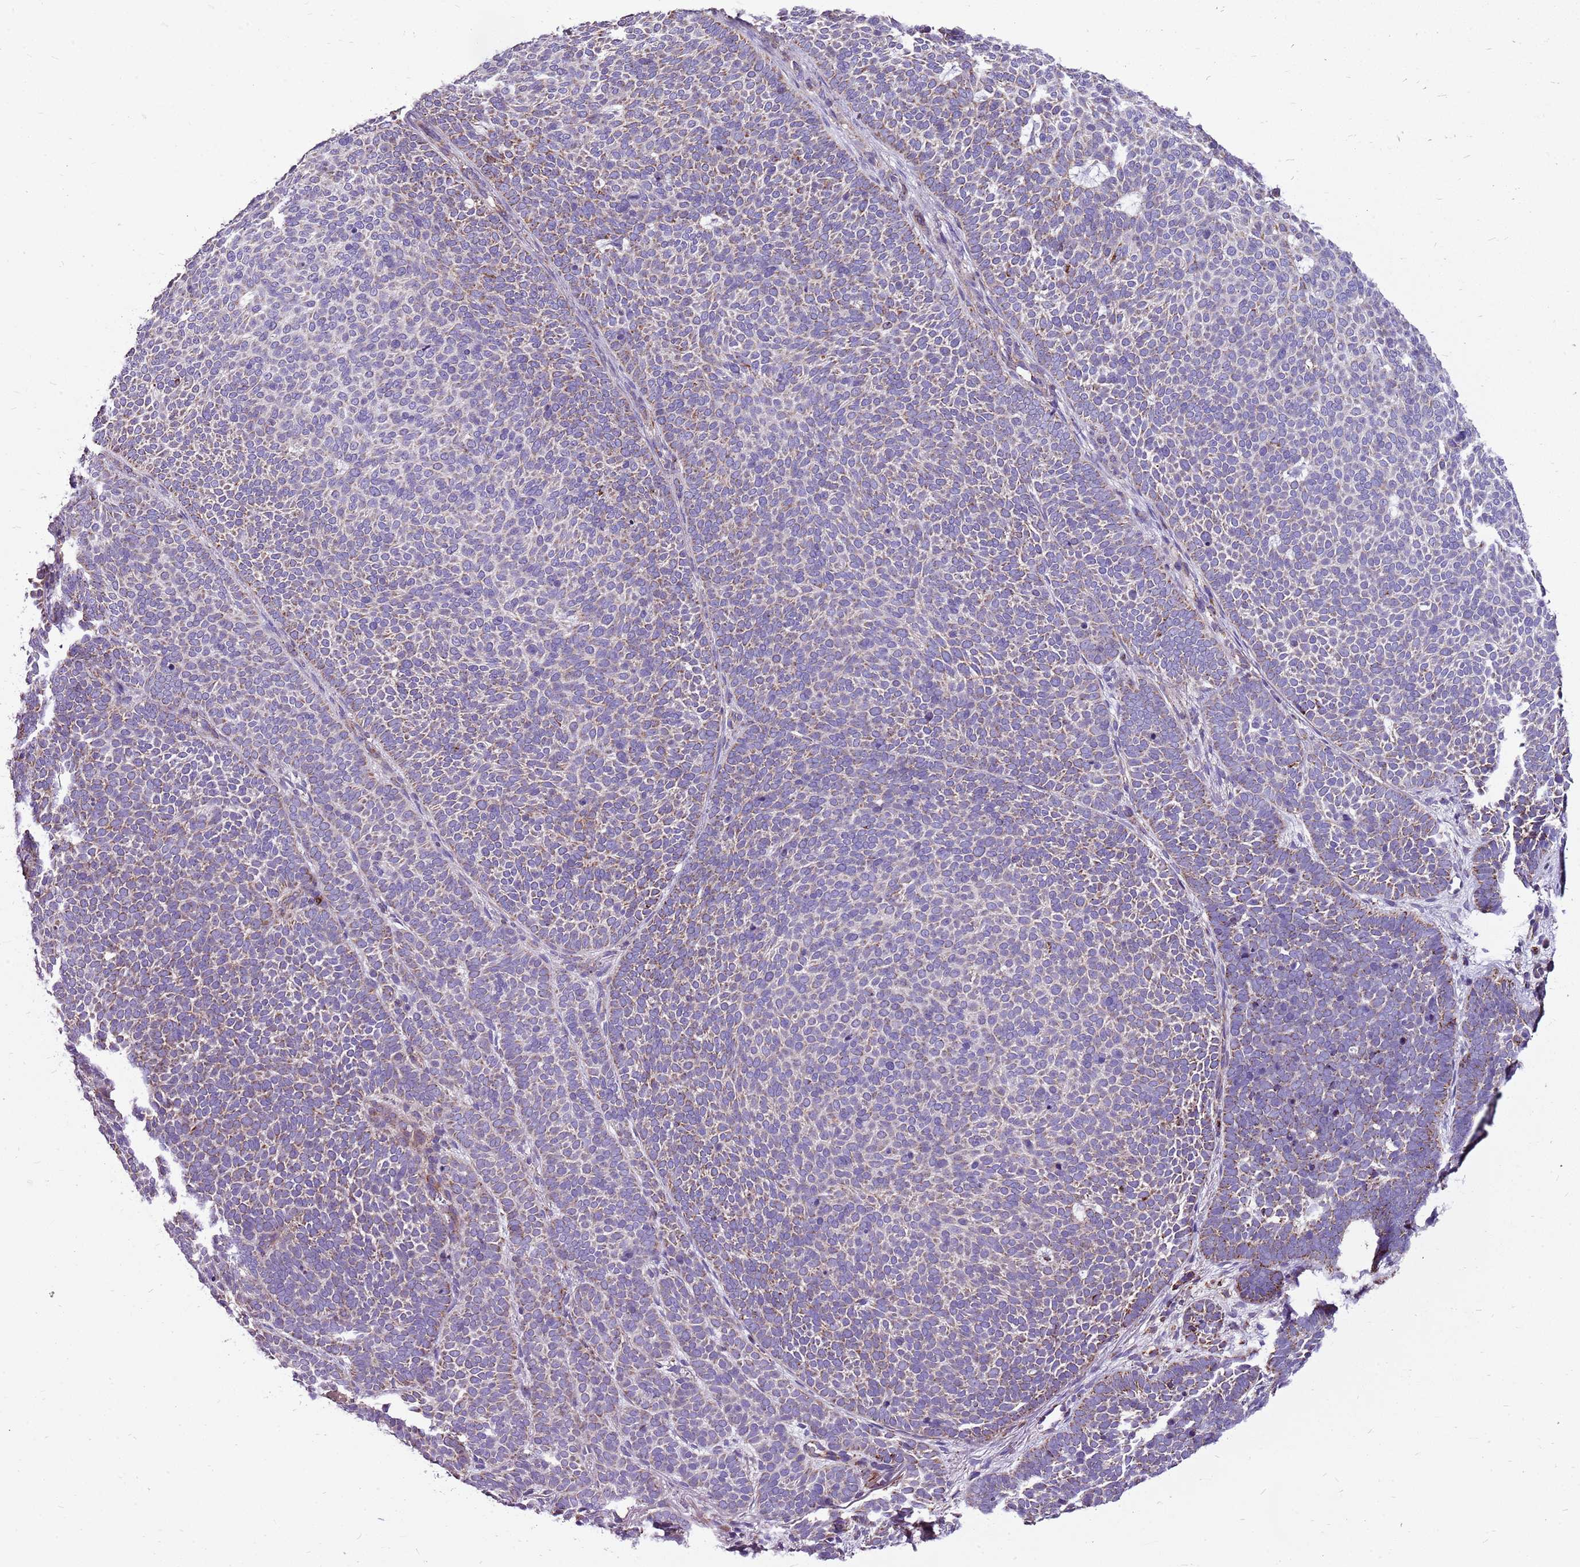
{"staining": {"intensity": "weak", "quantity": "25%-75%", "location": "cytoplasmic/membranous"}, "tissue": "skin cancer", "cell_type": "Tumor cells", "image_type": "cancer", "snomed": [{"axis": "morphology", "description": "Basal cell carcinoma"}, {"axis": "topography", "description": "Skin"}], "caption": "Skin cancer stained with a protein marker reveals weak staining in tumor cells.", "gene": "GCDH", "patient": {"sex": "female", "age": 77}}